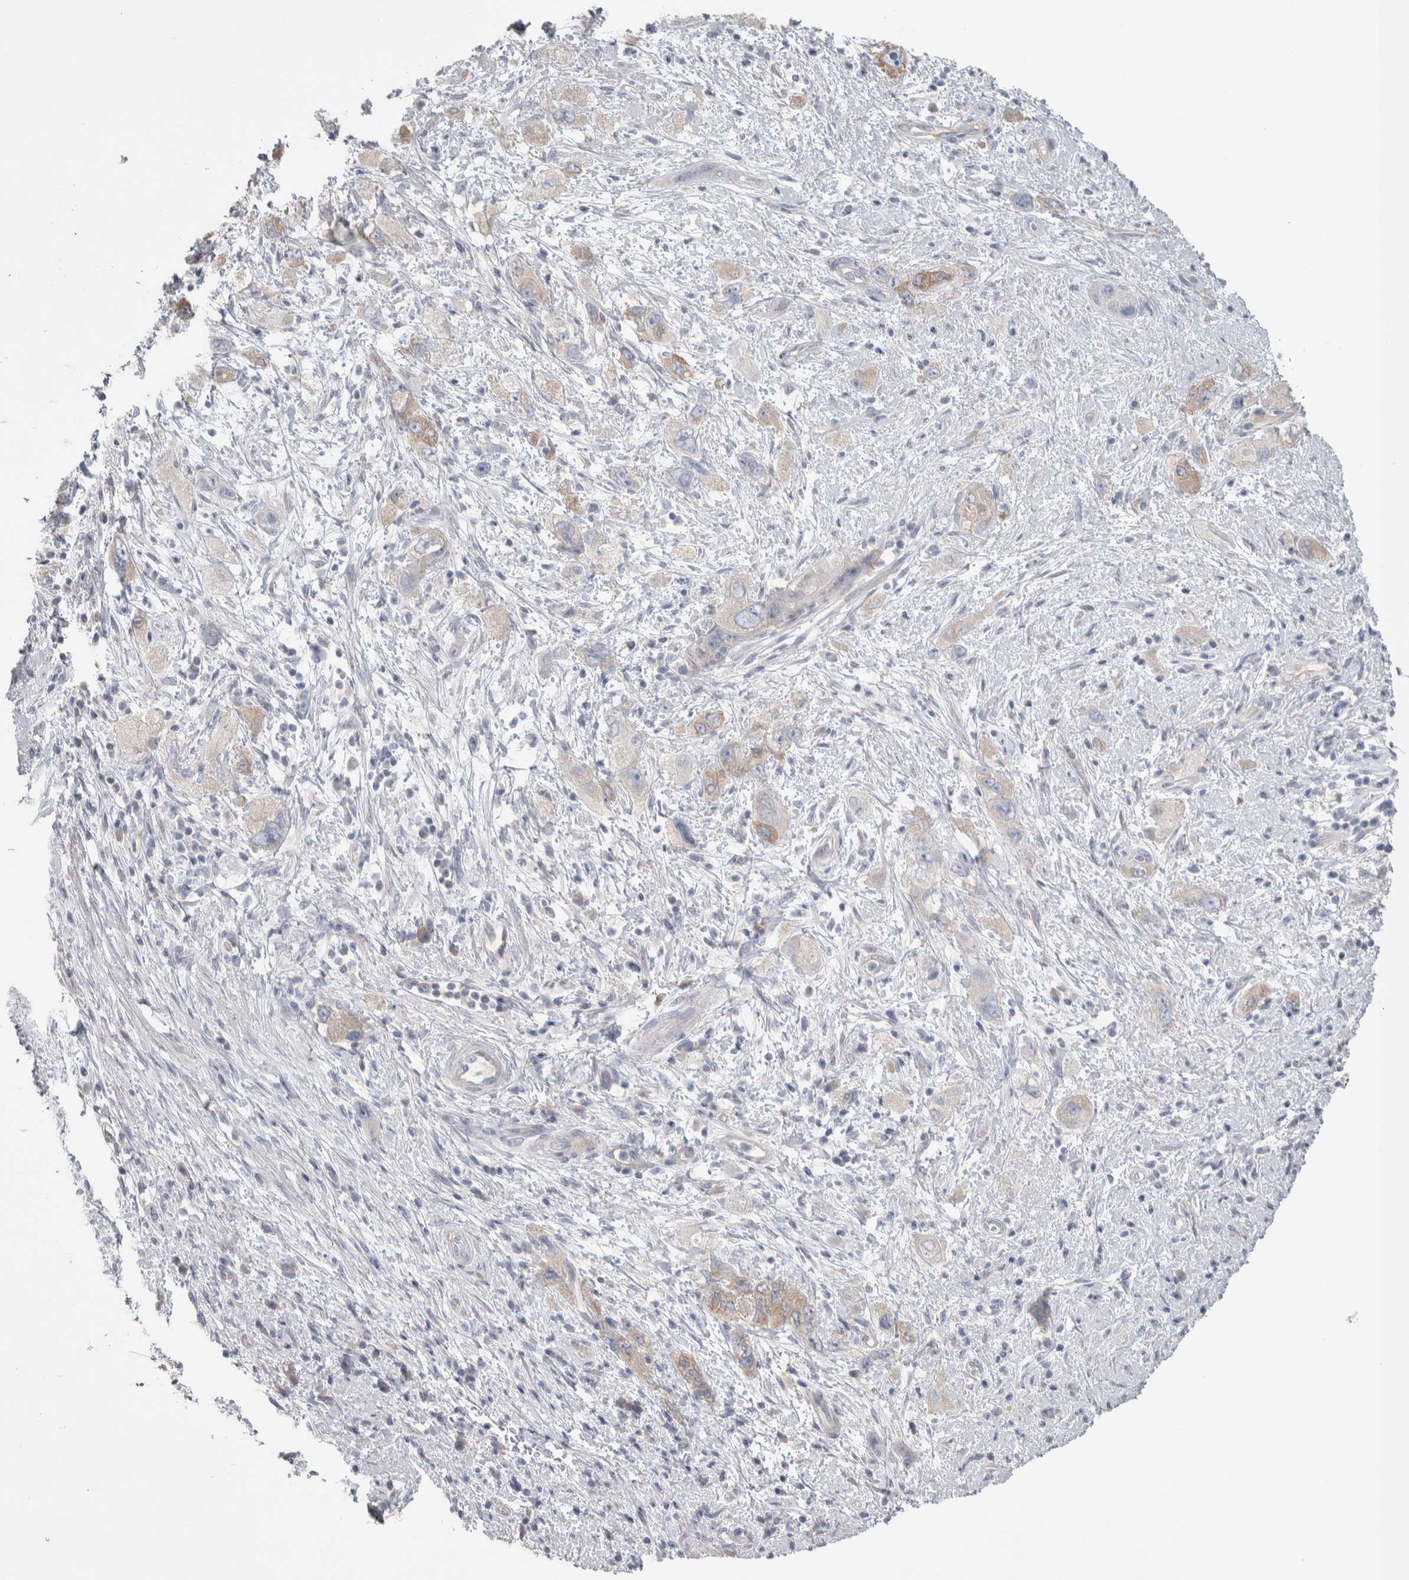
{"staining": {"intensity": "negative", "quantity": "none", "location": "none"}, "tissue": "pancreatic cancer", "cell_type": "Tumor cells", "image_type": "cancer", "snomed": [{"axis": "morphology", "description": "Adenocarcinoma, NOS"}, {"axis": "topography", "description": "Pancreas"}], "caption": "The photomicrograph exhibits no staining of tumor cells in pancreatic cancer. (Brightfield microscopy of DAB (3,3'-diaminobenzidine) immunohistochemistry (IHC) at high magnification).", "gene": "GPHN", "patient": {"sex": "female", "age": 73}}